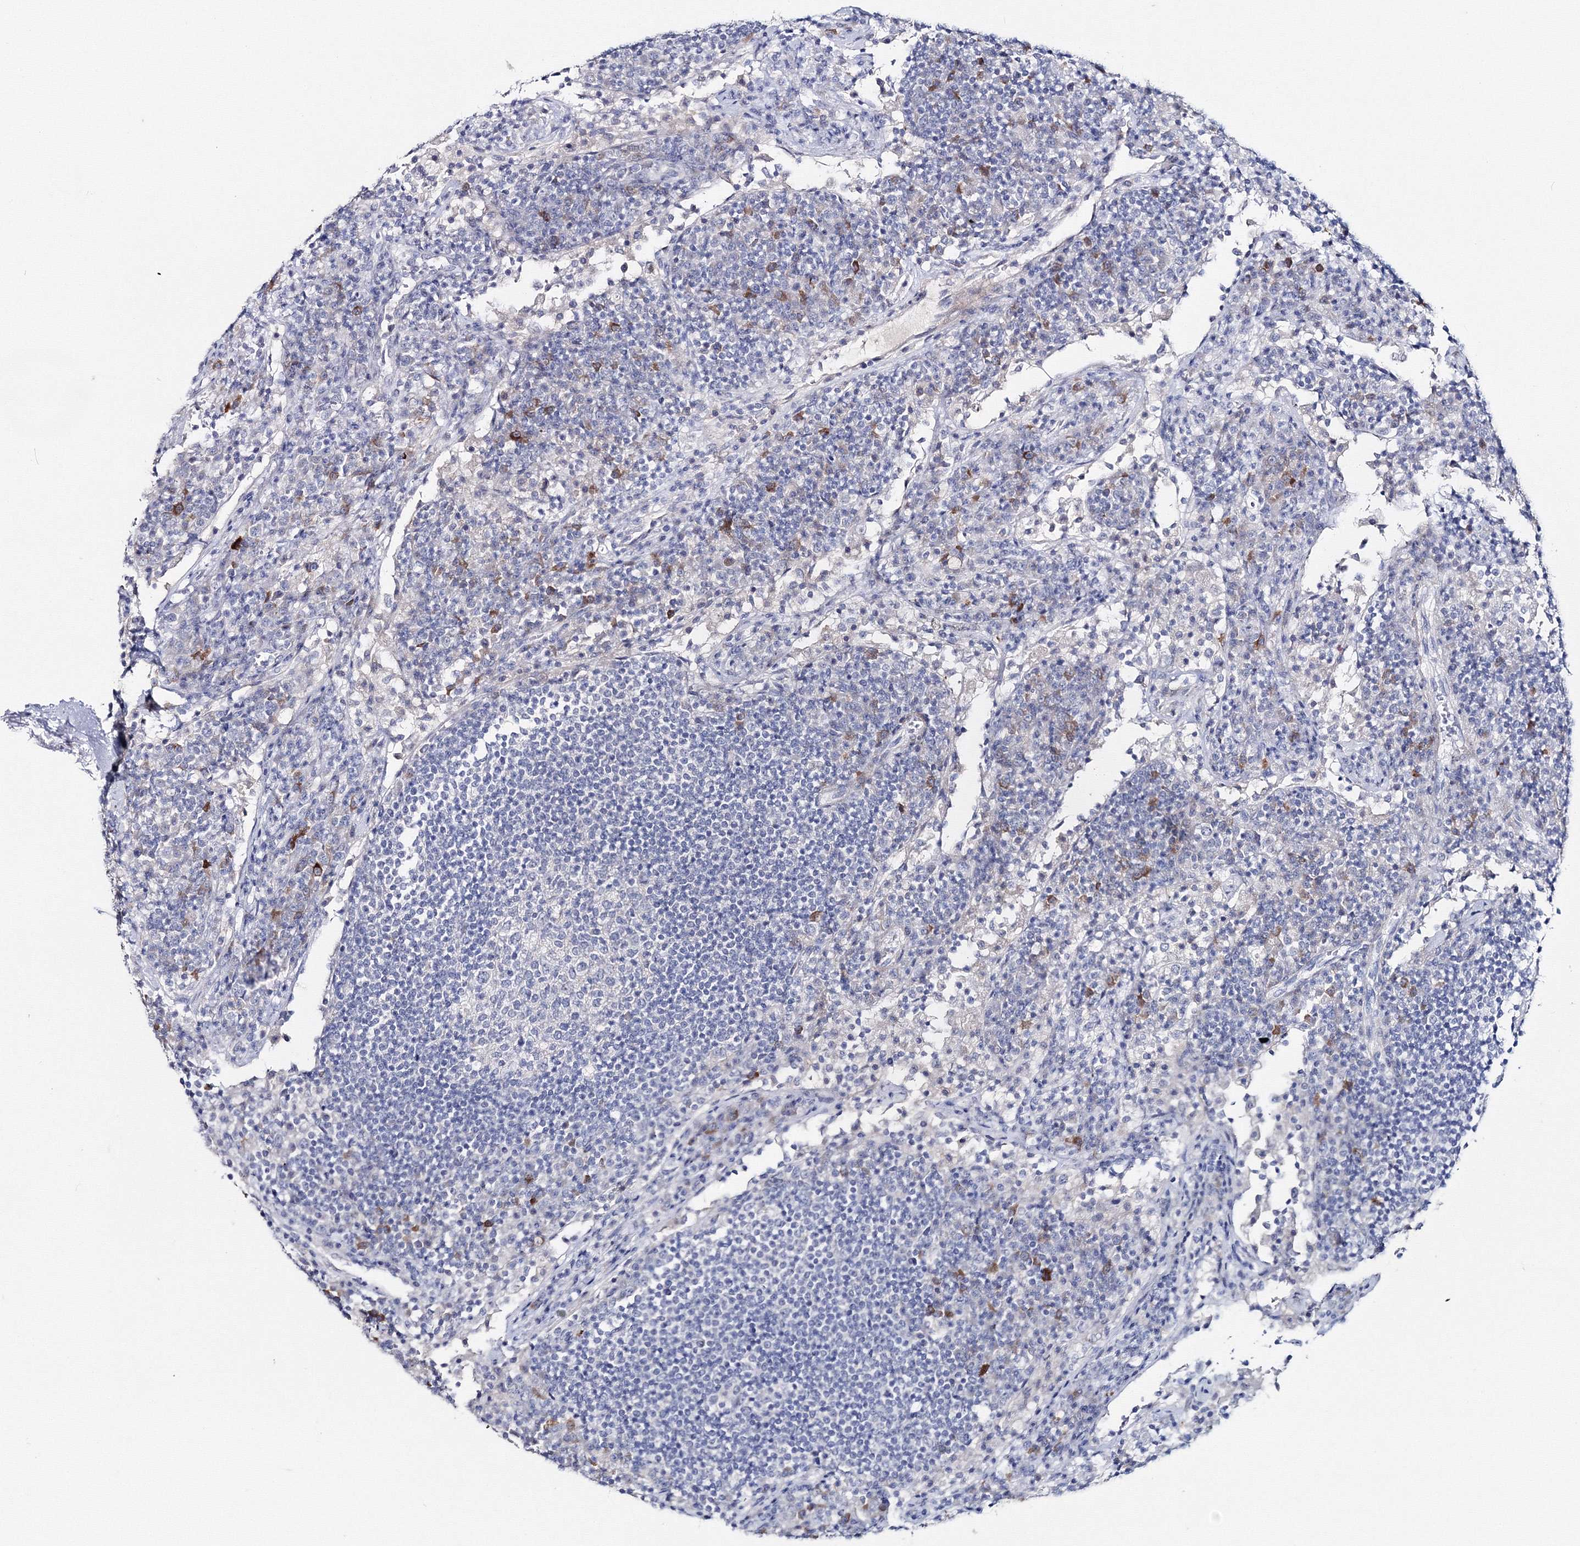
{"staining": {"intensity": "negative", "quantity": "none", "location": "none"}, "tissue": "lymph node", "cell_type": "Germinal center cells", "image_type": "normal", "snomed": [{"axis": "morphology", "description": "Normal tissue, NOS"}, {"axis": "topography", "description": "Lymph node"}], "caption": "This histopathology image is of normal lymph node stained with immunohistochemistry to label a protein in brown with the nuclei are counter-stained blue. There is no positivity in germinal center cells. (Brightfield microscopy of DAB immunohistochemistry at high magnification).", "gene": "GCKR", "patient": {"sex": "female", "age": 53}}